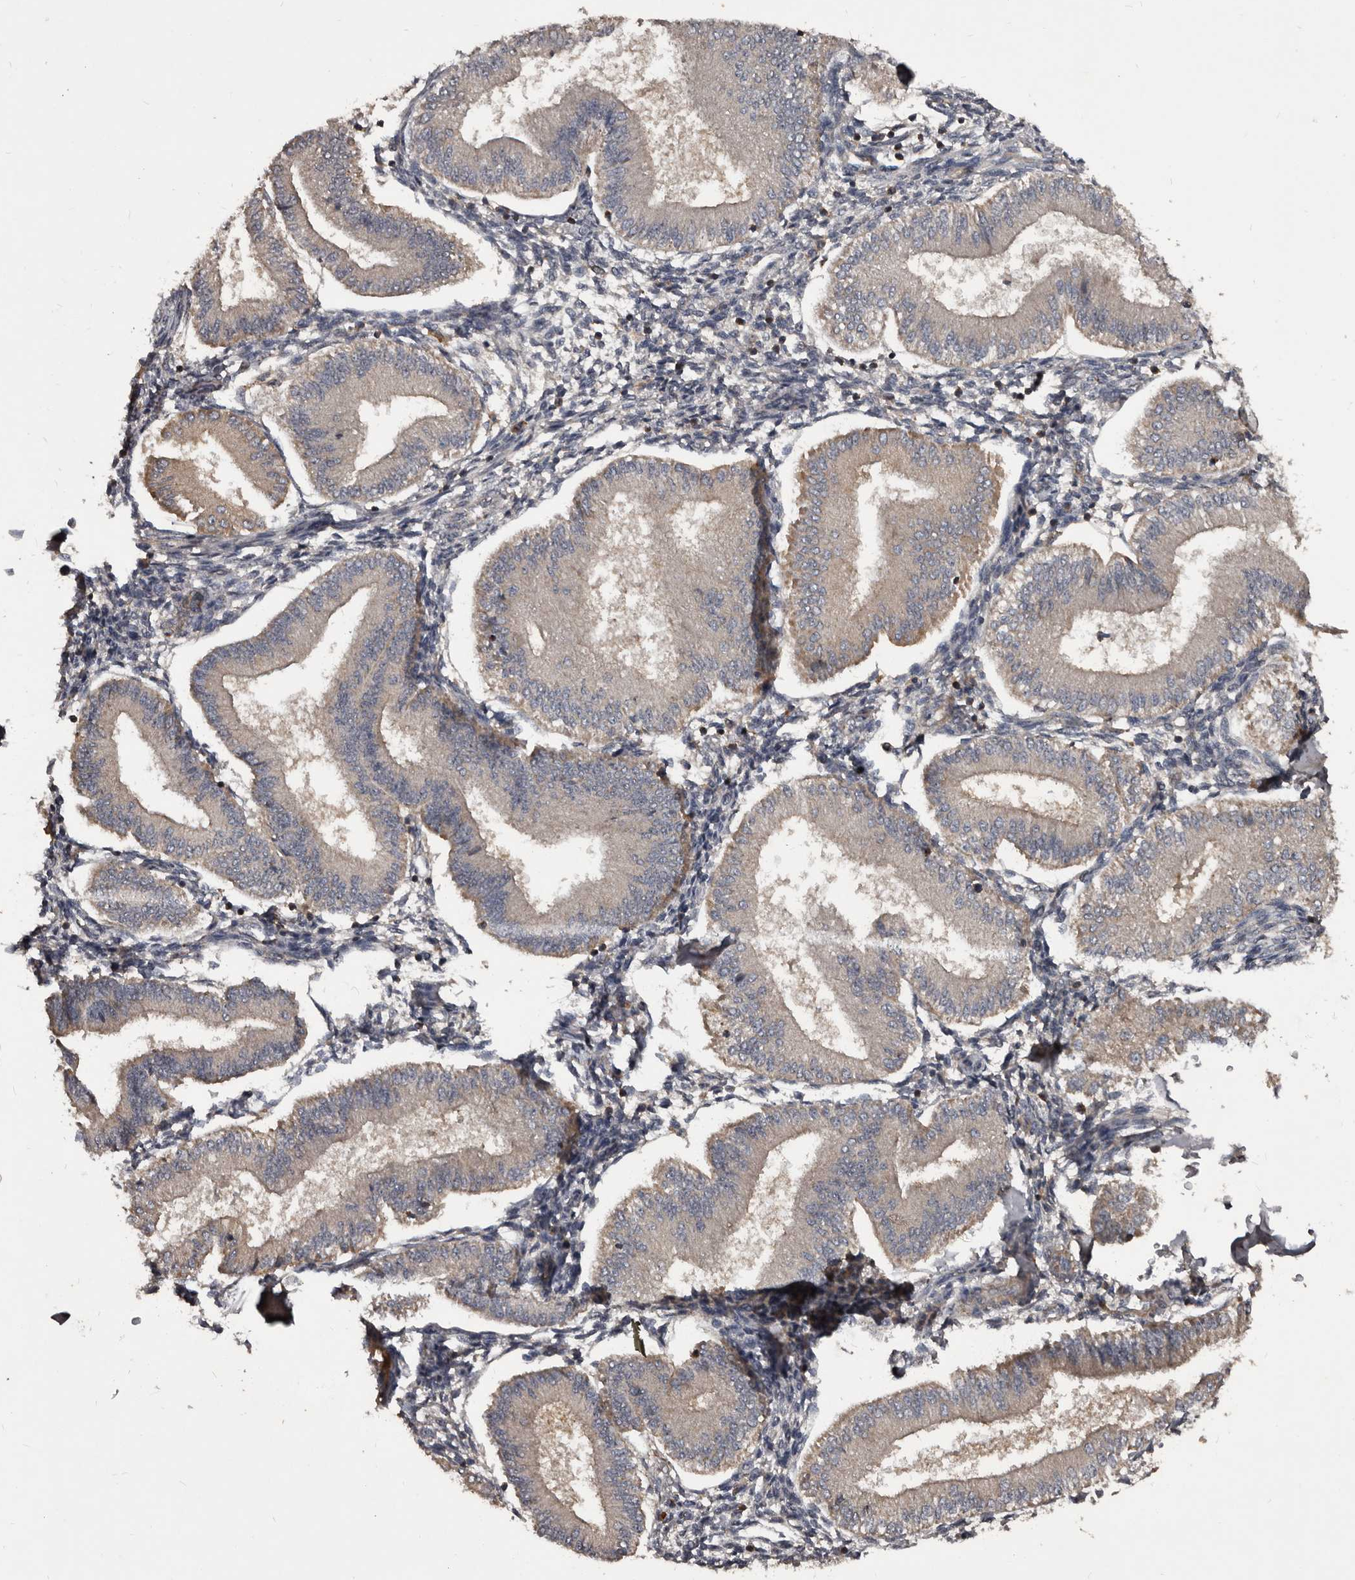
{"staining": {"intensity": "negative", "quantity": "none", "location": "none"}, "tissue": "endometrium", "cell_type": "Cells in endometrial stroma", "image_type": "normal", "snomed": [{"axis": "morphology", "description": "Normal tissue, NOS"}, {"axis": "topography", "description": "Endometrium"}], "caption": "The immunohistochemistry (IHC) photomicrograph has no significant positivity in cells in endometrial stroma of endometrium.", "gene": "GREB1", "patient": {"sex": "female", "age": 39}}